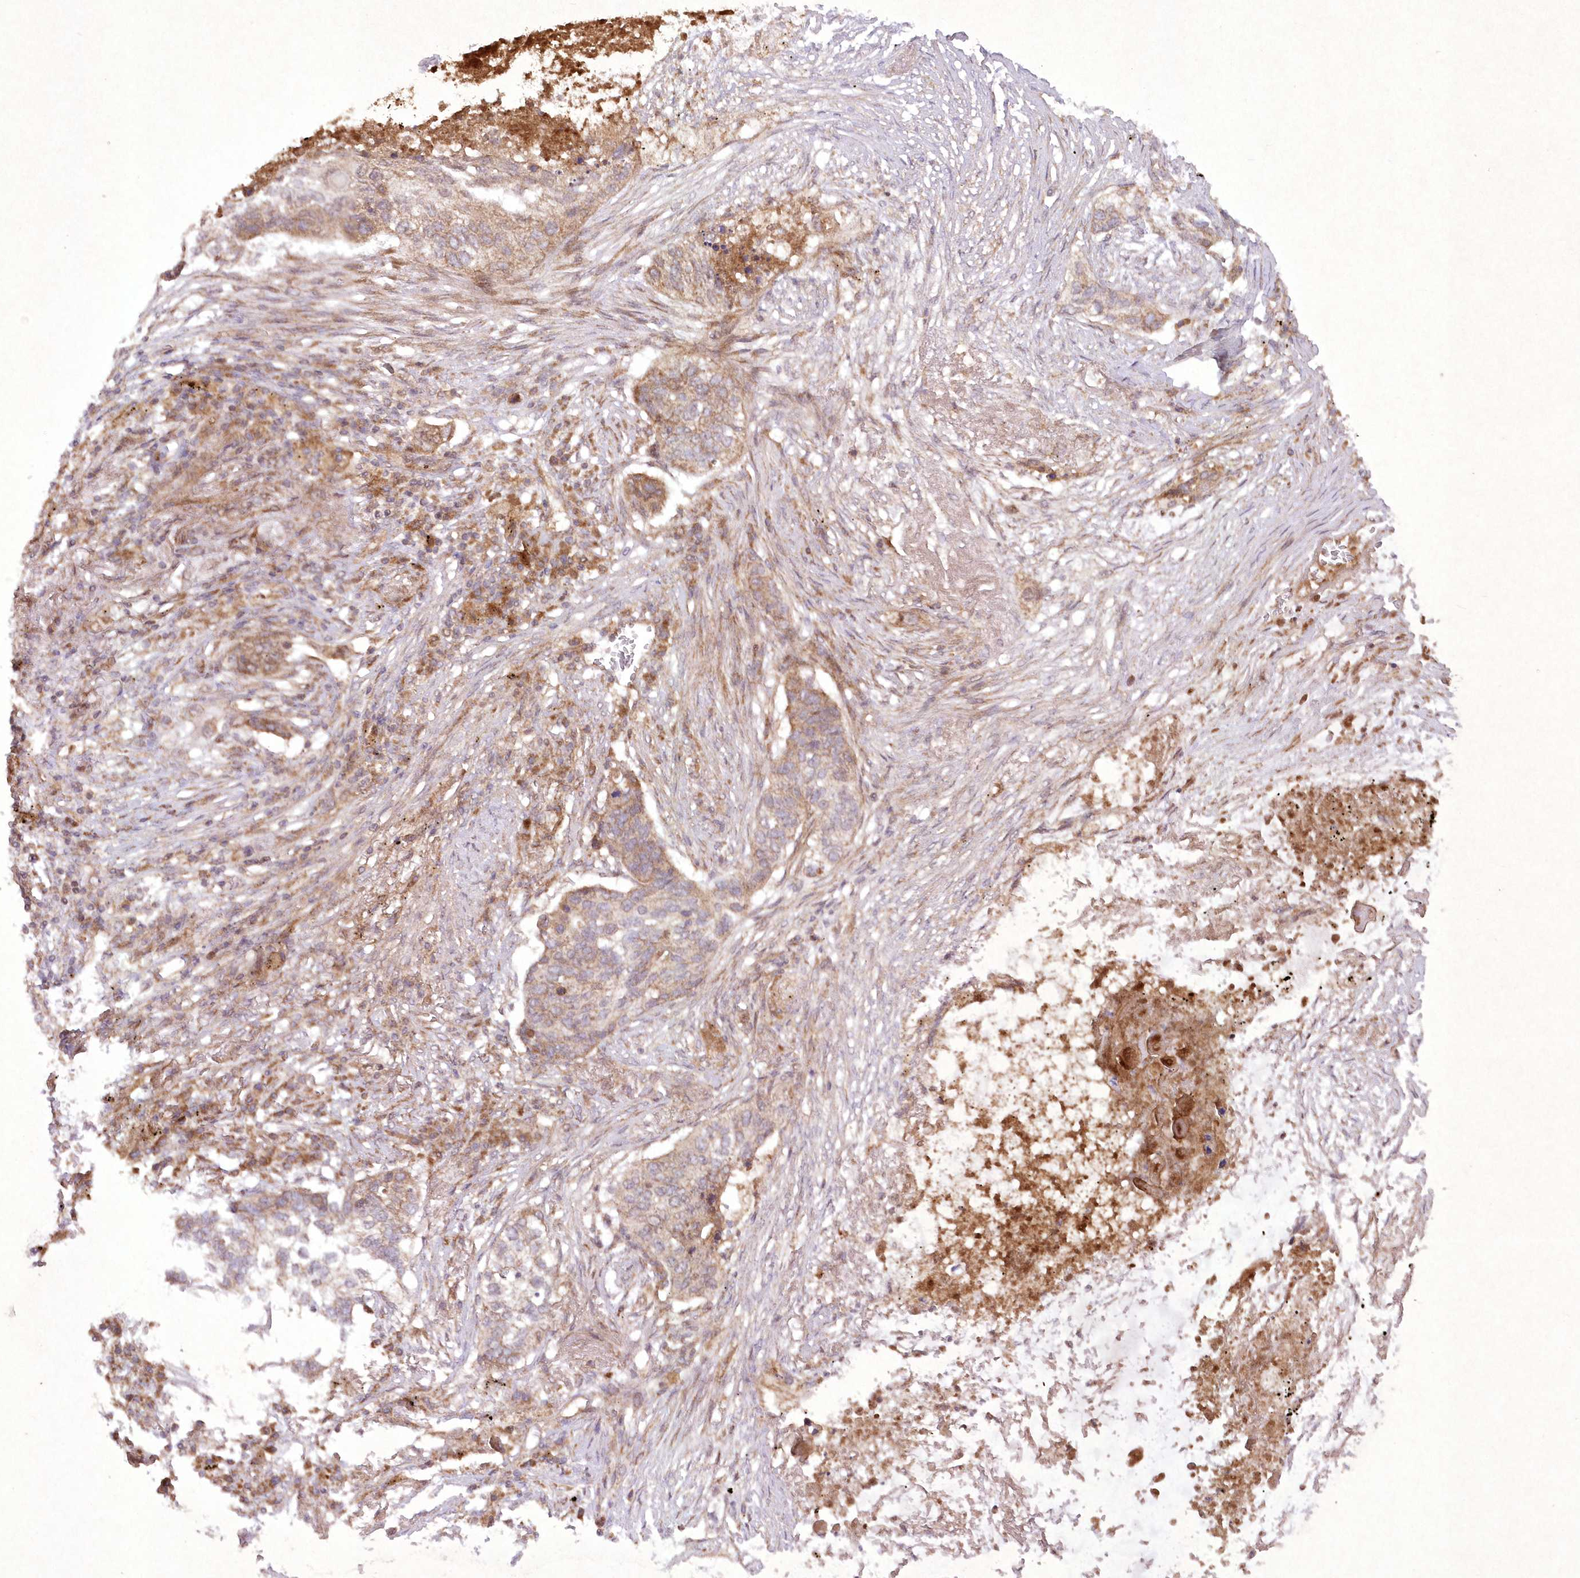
{"staining": {"intensity": "moderate", "quantity": "<25%", "location": "cytoplasmic/membranous"}, "tissue": "lung cancer", "cell_type": "Tumor cells", "image_type": "cancer", "snomed": [{"axis": "morphology", "description": "Squamous cell carcinoma, NOS"}, {"axis": "topography", "description": "Lung"}], "caption": "Tumor cells display moderate cytoplasmic/membranous positivity in about <25% of cells in squamous cell carcinoma (lung).", "gene": "APOM", "patient": {"sex": "female", "age": 63}}